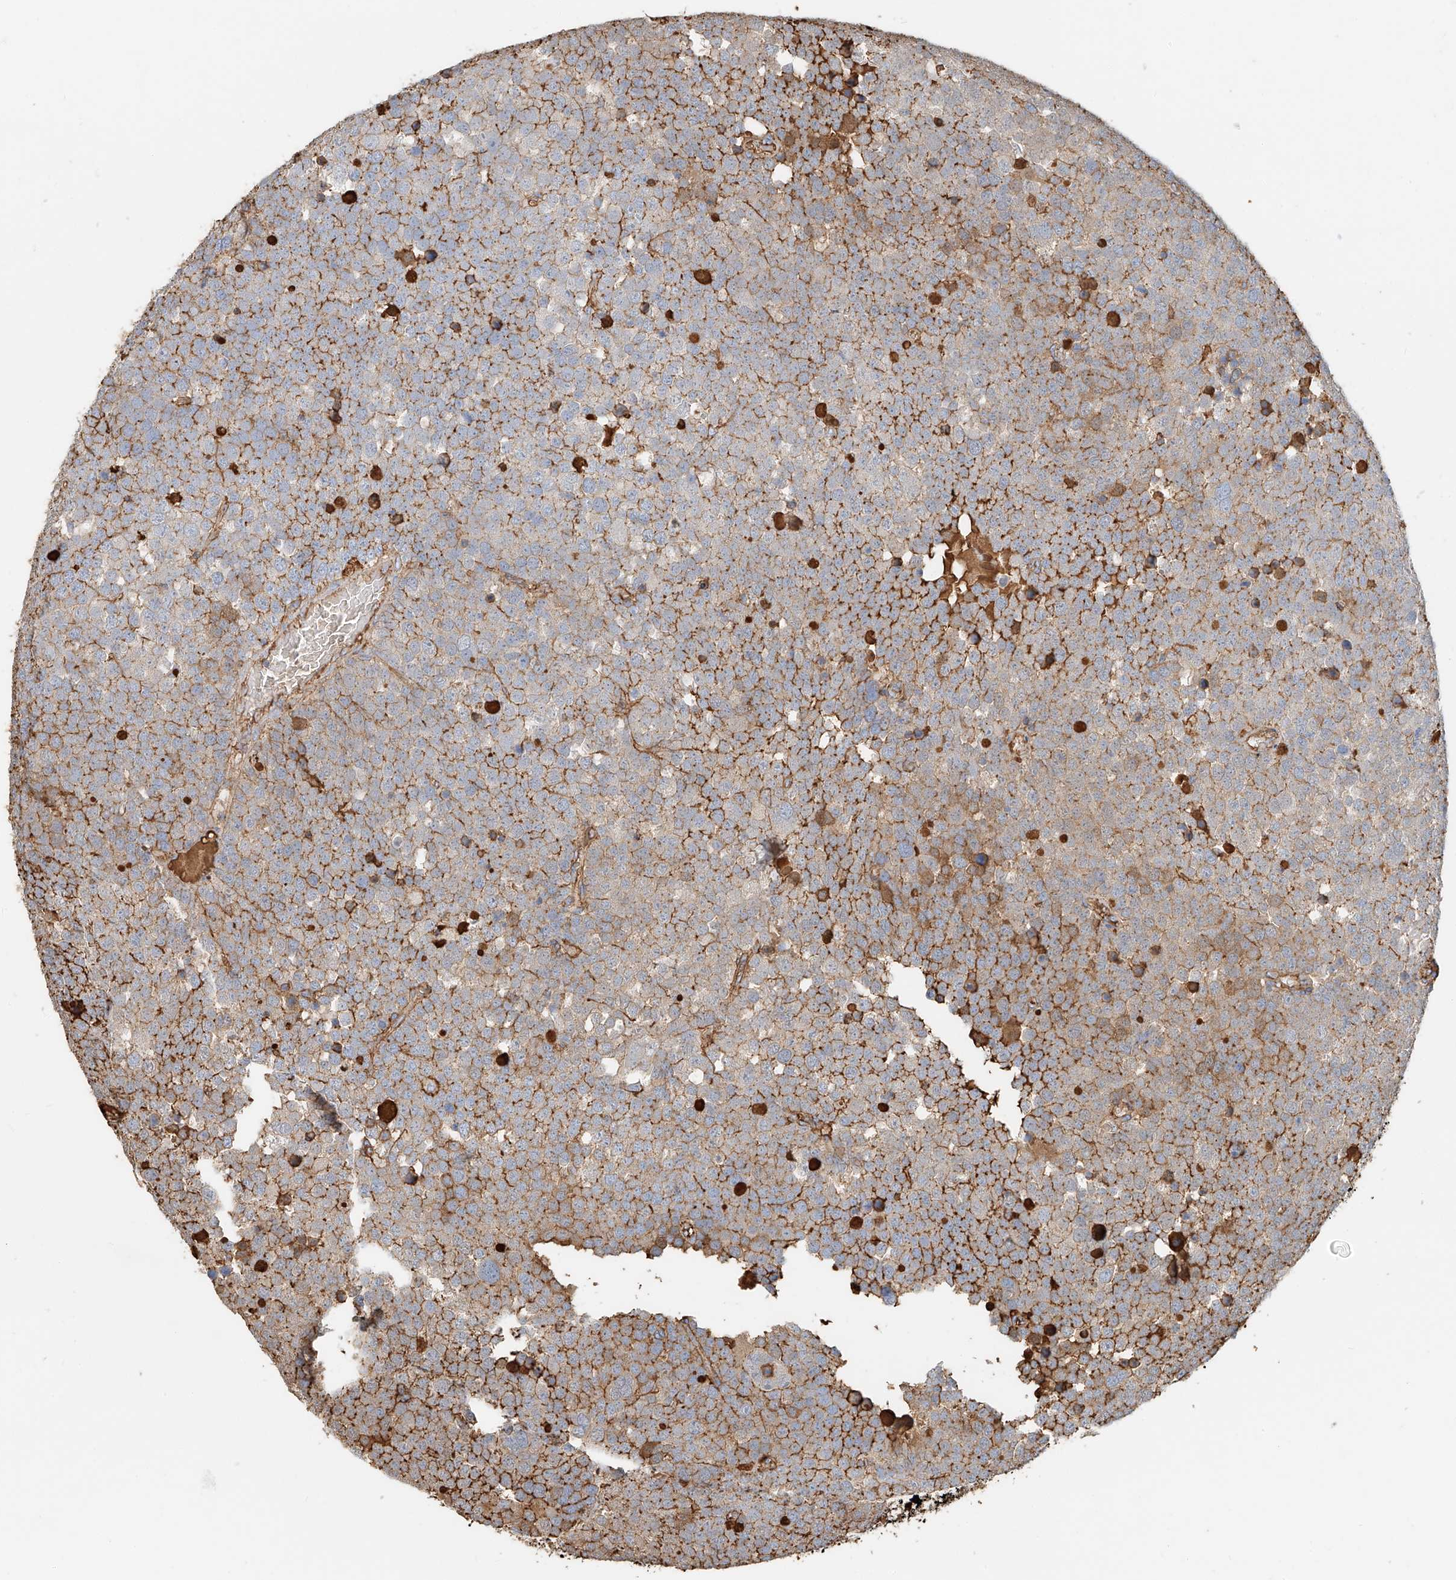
{"staining": {"intensity": "moderate", "quantity": "25%-75%", "location": "cytoplasmic/membranous"}, "tissue": "testis cancer", "cell_type": "Tumor cells", "image_type": "cancer", "snomed": [{"axis": "morphology", "description": "Seminoma, NOS"}, {"axis": "topography", "description": "Testis"}], "caption": "This is an image of immunohistochemistry (IHC) staining of testis cancer (seminoma), which shows moderate positivity in the cytoplasmic/membranous of tumor cells.", "gene": "ZFP30", "patient": {"sex": "male", "age": 71}}